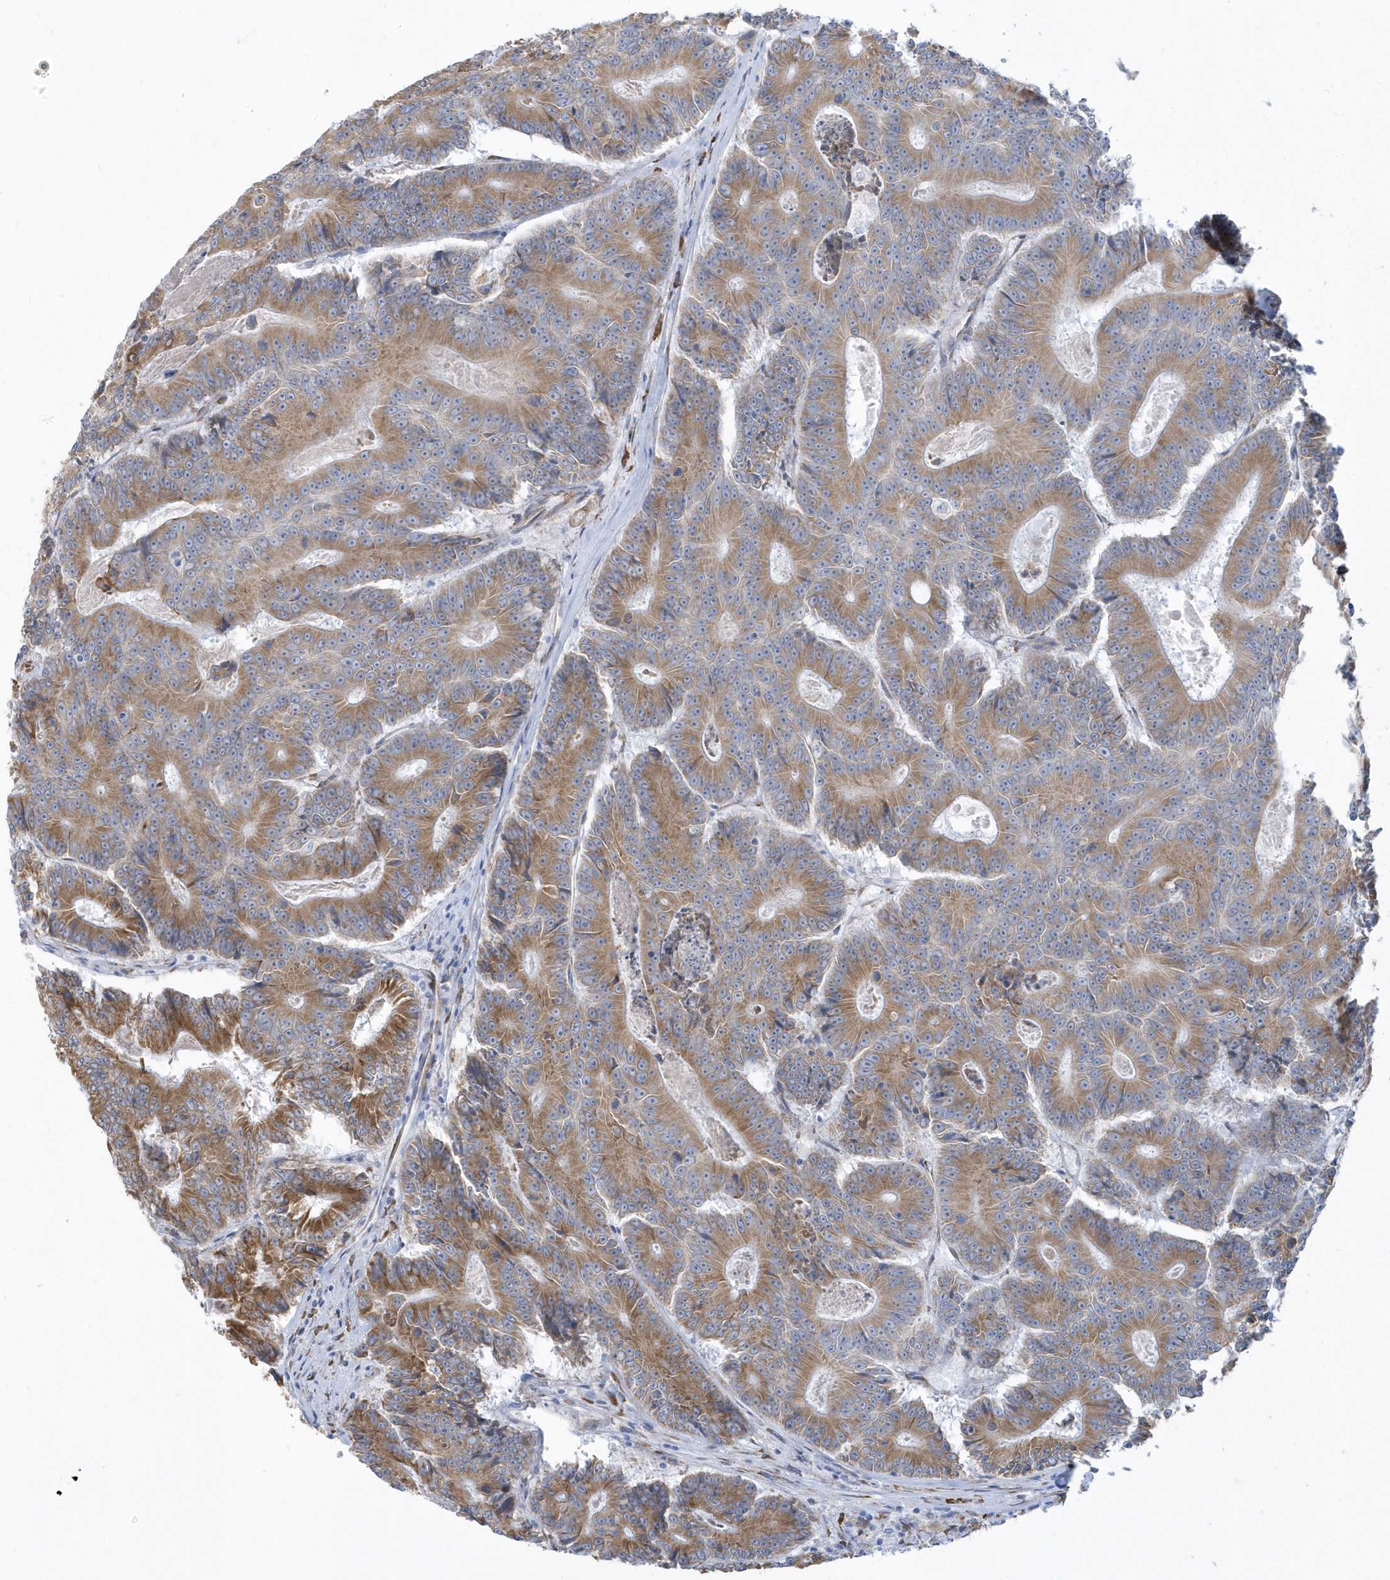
{"staining": {"intensity": "moderate", "quantity": ">75%", "location": "cytoplasmic/membranous"}, "tissue": "colorectal cancer", "cell_type": "Tumor cells", "image_type": "cancer", "snomed": [{"axis": "morphology", "description": "Adenocarcinoma, NOS"}, {"axis": "topography", "description": "Colon"}], "caption": "About >75% of tumor cells in human adenocarcinoma (colorectal) reveal moderate cytoplasmic/membranous protein staining as visualized by brown immunohistochemical staining.", "gene": "DCAF1", "patient": {"sex": "male", "age": 83}}